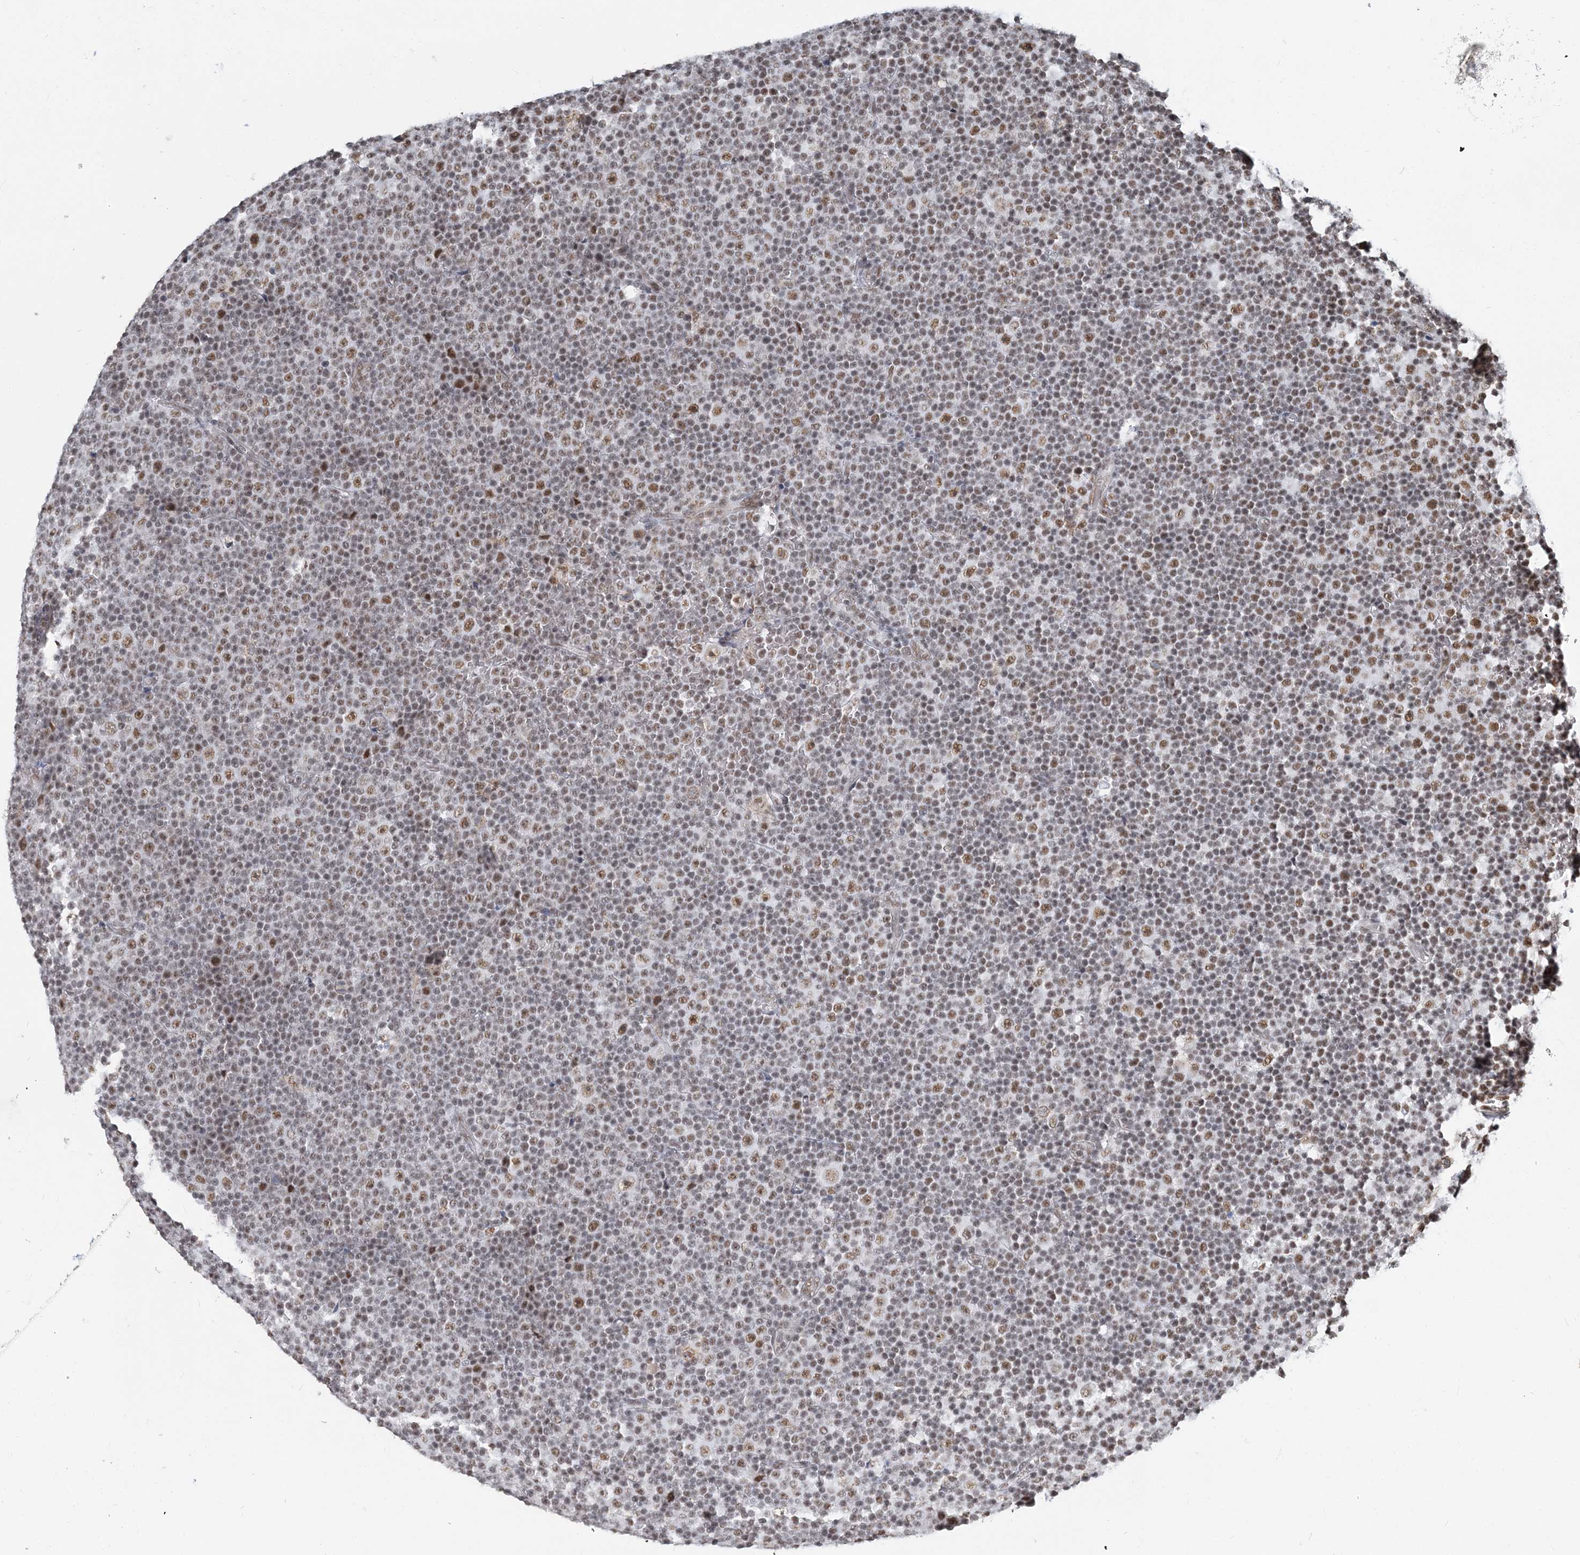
{"staining": {"intensity": "moderate", "quantity": "25%-75%", "location": "nuclear"}, "tissue": "lymphoma", "cell_type": "Tumor cells", "image_type": "cancer", "snomed": [{"axis": "morphology", "description": "Malignant lymphoma, non-Hodgkin's type, Low grade"}, {"axis": "topography", "description": "Lymph node"}], "caption": "Protein expression analysis of human lymphoma reveals moderate nuclear positivity in about 25%-75% of tumor cells.", "gene": "PLRG1", "patient": {"sex": "female", "age": 67}}